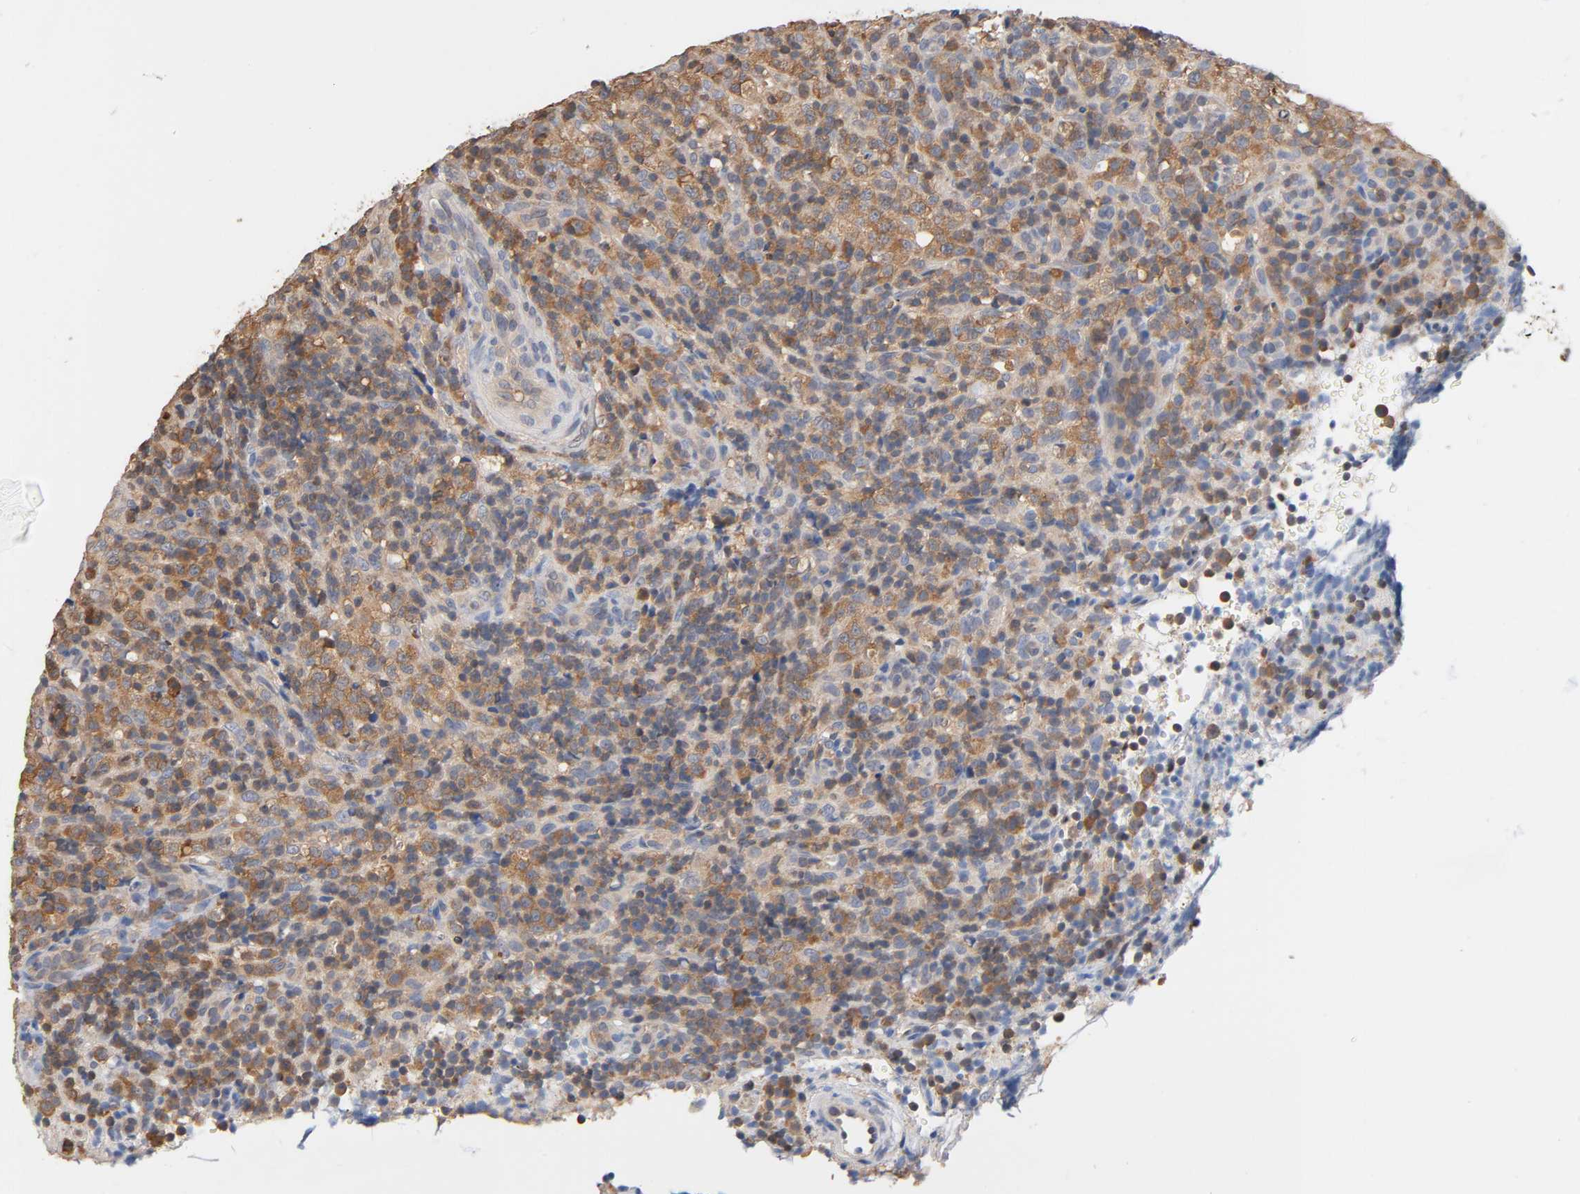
{"staining": {"intensity": "moderate", "quantity": ">75%", "location": "cytoplasmic/membranous"}, "tissue": "lymphoma", "cell_type": "Tumor cells", "image_type": "cancer", "snomed": [{"axis": "morphology", "description": "Malignant lymphoma, non-Hodgkin's type, High grade"}, {"axis": "topography", "description": "Lymph node"}], "caption": "This photomicrograph demonstrates immunohistochemistry staining of human lymphoma, with medium moderate cytoplasmic/membranous expression in about >75% of tumor cells.", "gene": "ALDOA", "patient": {"sex": "female", "age": 76}}